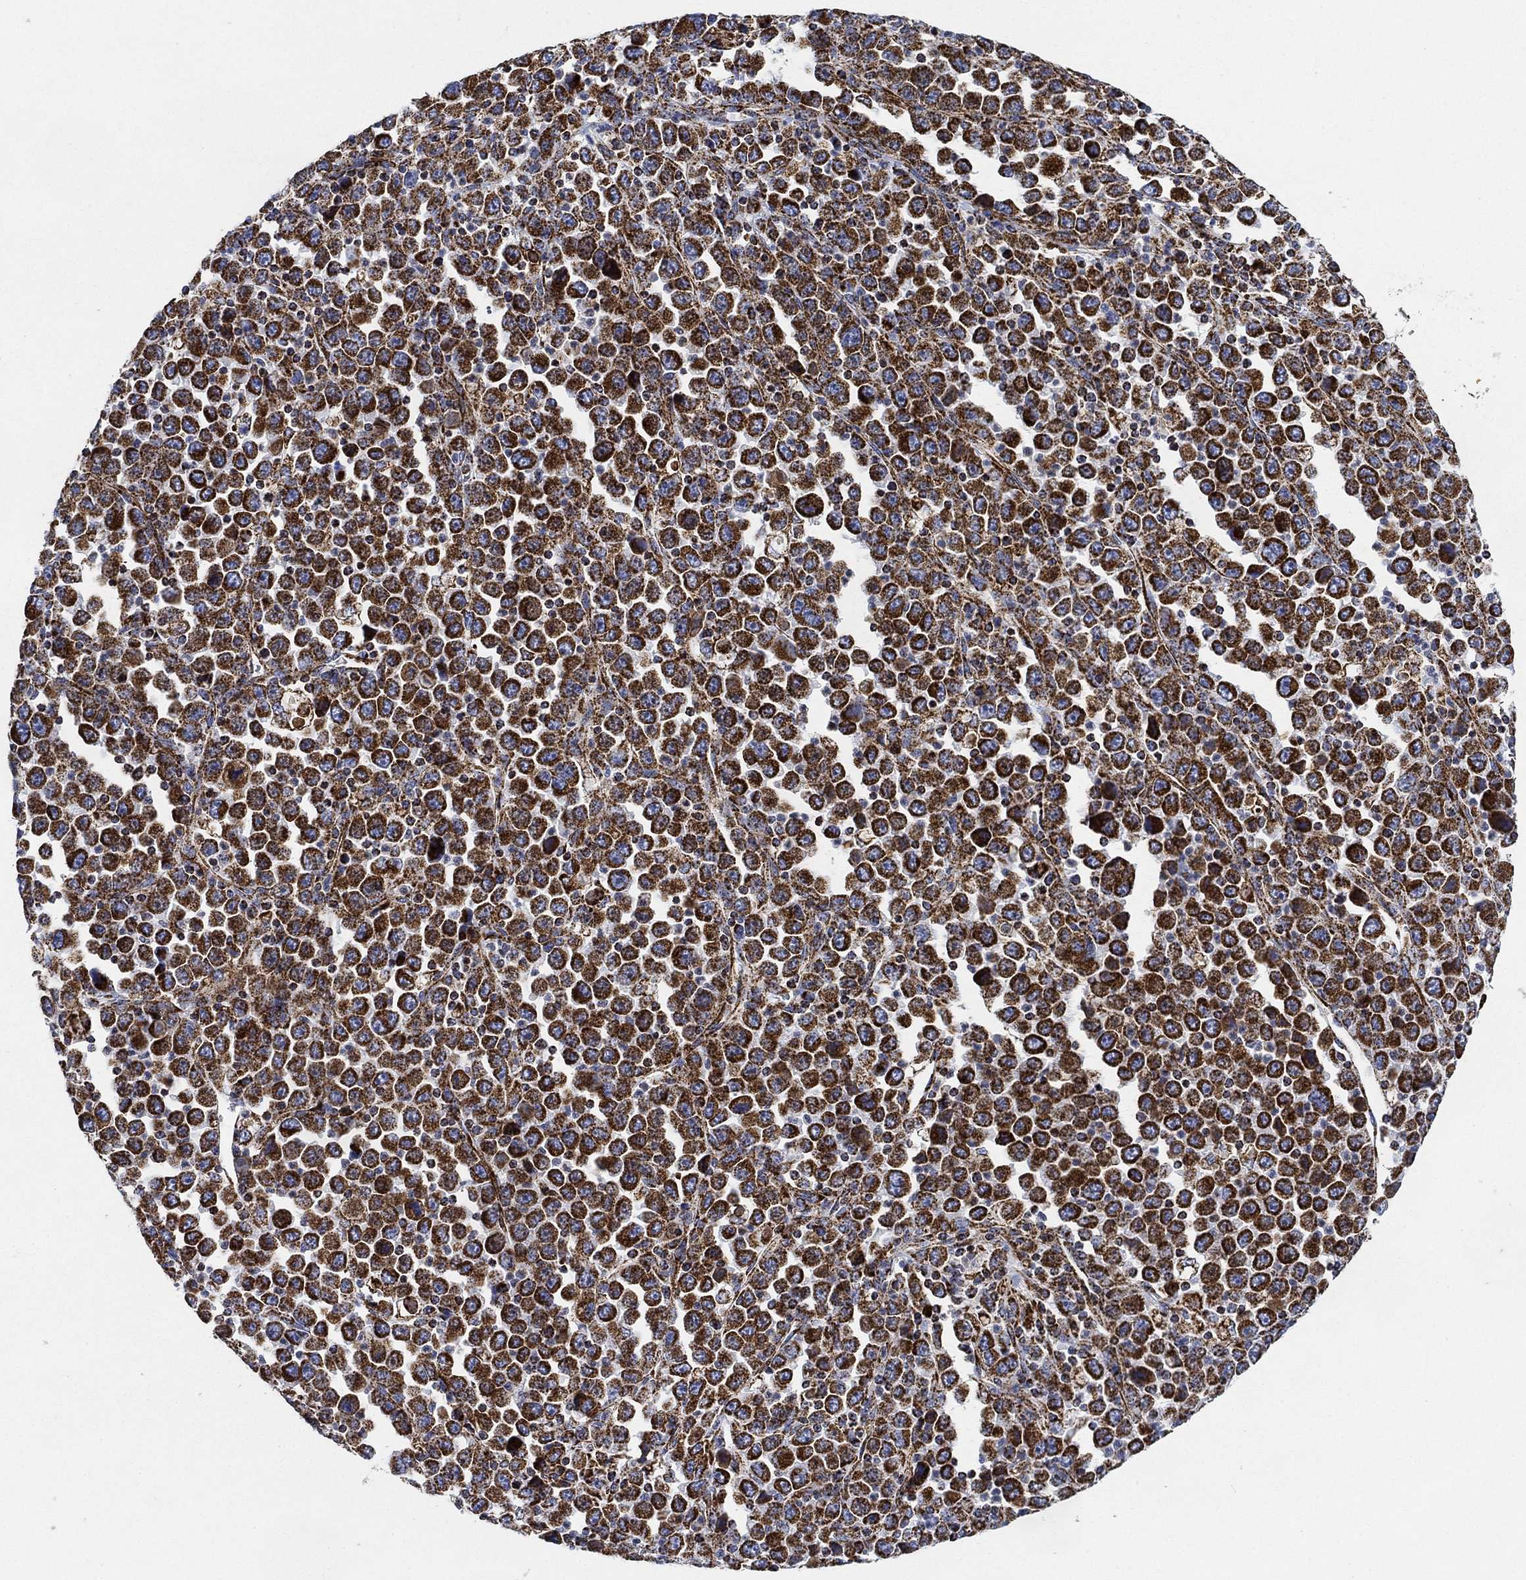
{"staining": {"intensity": "strong", "quantity": ">75%", "location": "cytoplasmic/membranous"}, "tissue": "stomach cancer", "cell_type": "Tumor cells", "image_type": "cancer", "snomed": [{"axis": "morphology", "description": "Normal tissue, NOS"}, {"axis": "morphology", "description": "Adenocarcinoma, NOS"}, {"axis": "topography", "description": "Stomach, upper"}, {"axis": "topography", "description": "Stomach"}], "caption": "Immunohistochemical staining of human stomach adenocarcinoma shows high levels of strong cytoplasmic/membranous positivity in about >75% of tumor cells. Using DAB (3,3'-diaminobenzidine) (brown) and hematoxylin (blue) stains, captured at high magnification using brightfield microscopy.", "gene": "NDUFS3", "patient": {"sex": "male", "age": 59}}